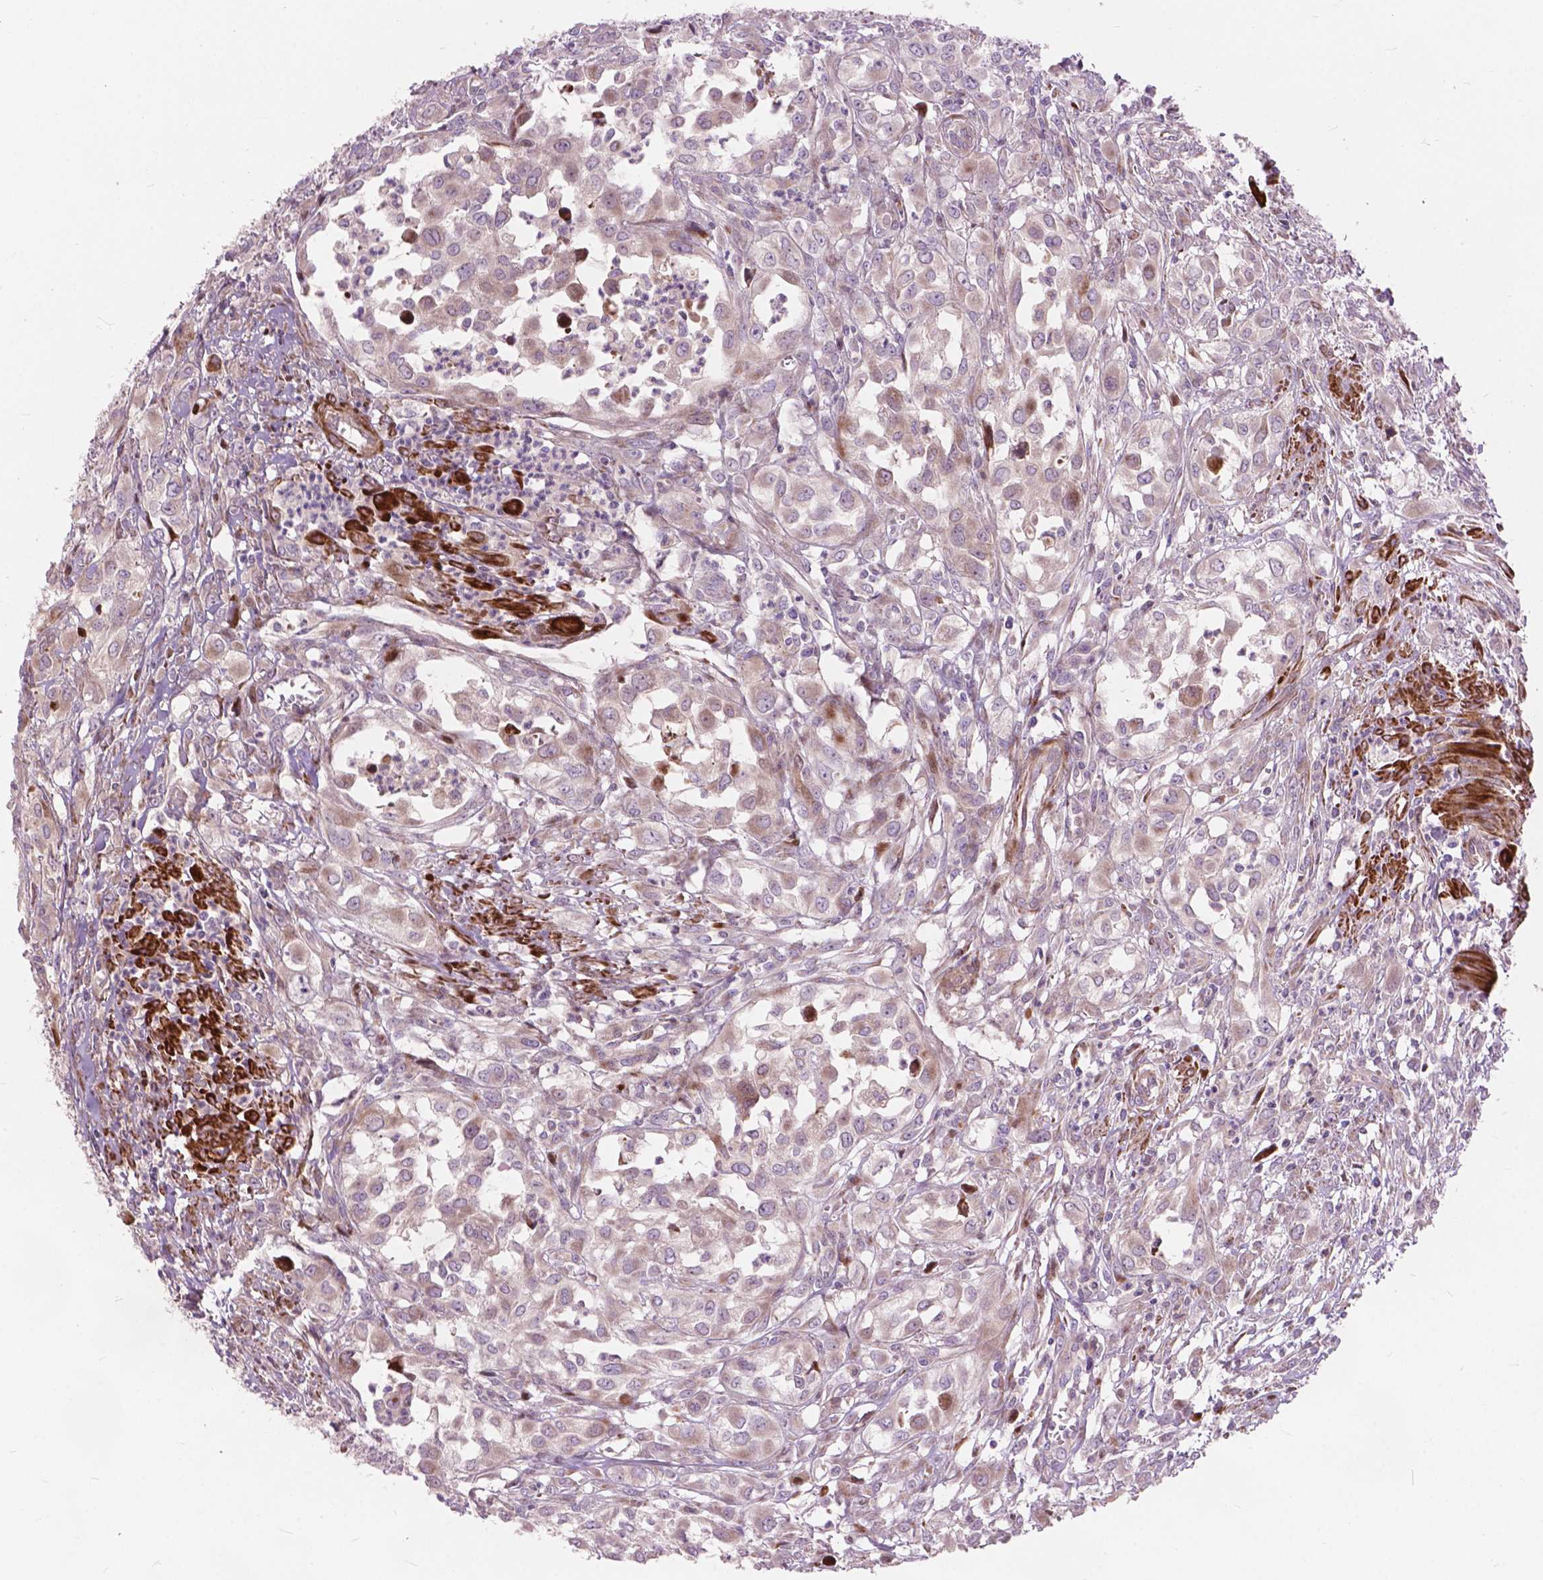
{"staining": {"intensity": "negative", "quantity": "none", "location": "none"}, "tissue": "urothelial cancer", "cell_type": "Tumor cells", "image_type": "cancer", "snomed": [{"axis": "morphology", "description": "Urothelial carcinoma, High grade"}, {"axis": "topography", "description": "Urinary bladder"}], "caption": "Immunohistochemical staining of human urothelial carcinoma (high-grade) displays no significant staining in tumor cells.", "gene": "MORN1", "patient": {"sex": "male", "age": 67}}